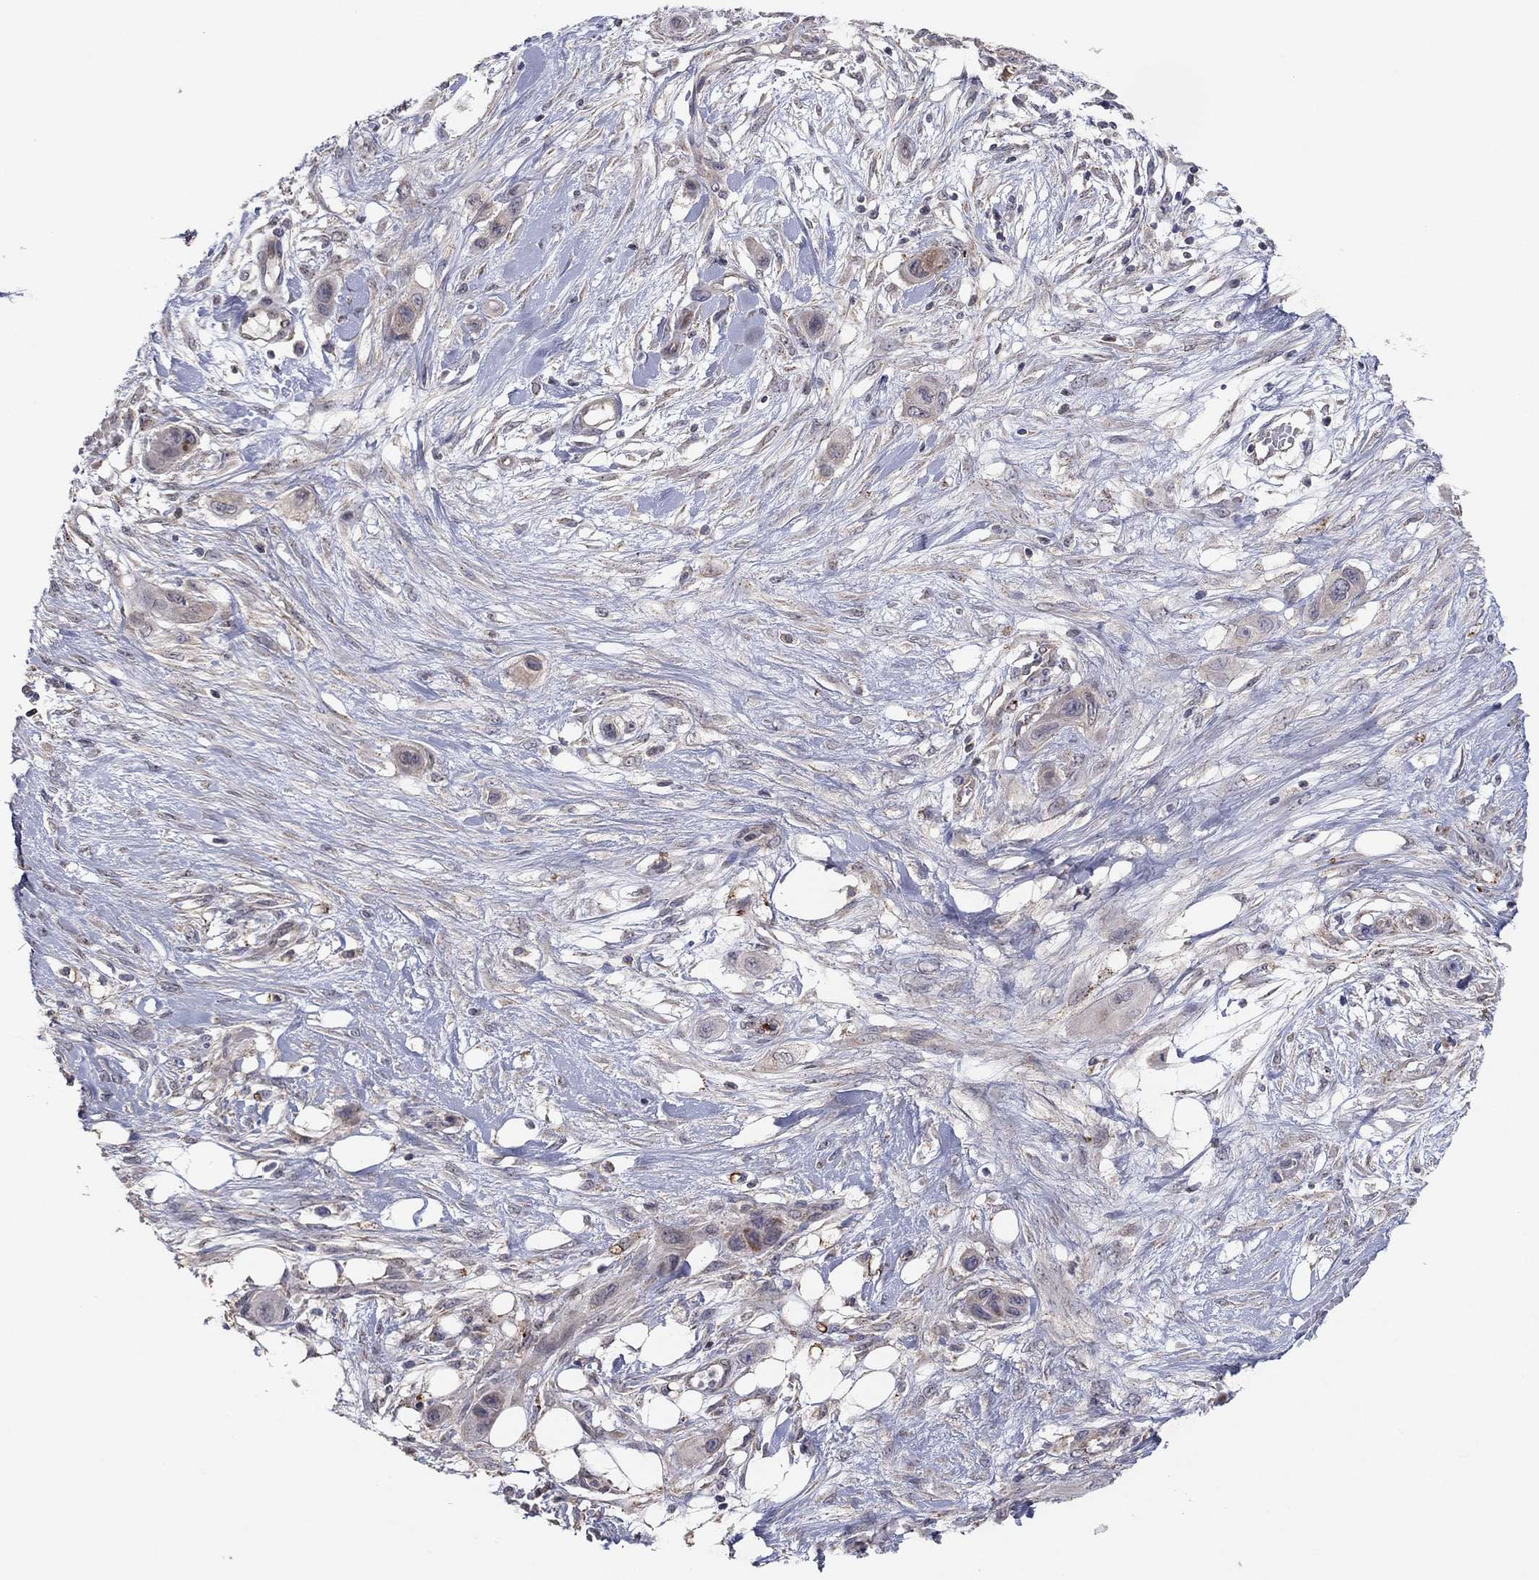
{"staining": {"intensity": "negative", "quantity": "none", "location": "none"}, "tissue": "skin cancer", "cell_type": "Tumor cells", "image_type": "cancer", "snomed": [{"axis": "morphology", "description": "Squamous cell carcinoma, NOS"}, {"axis": "topography", "description": "Skin"}], "caption": "The image demonstrates no significant expression in tumor cells of skin cancer. (Brightfield microscopy of DAB immunohistochemistry (IHC) at high magnification).", "gene": "CRACDL", "patient": {"sex": "male", "age": 79}}